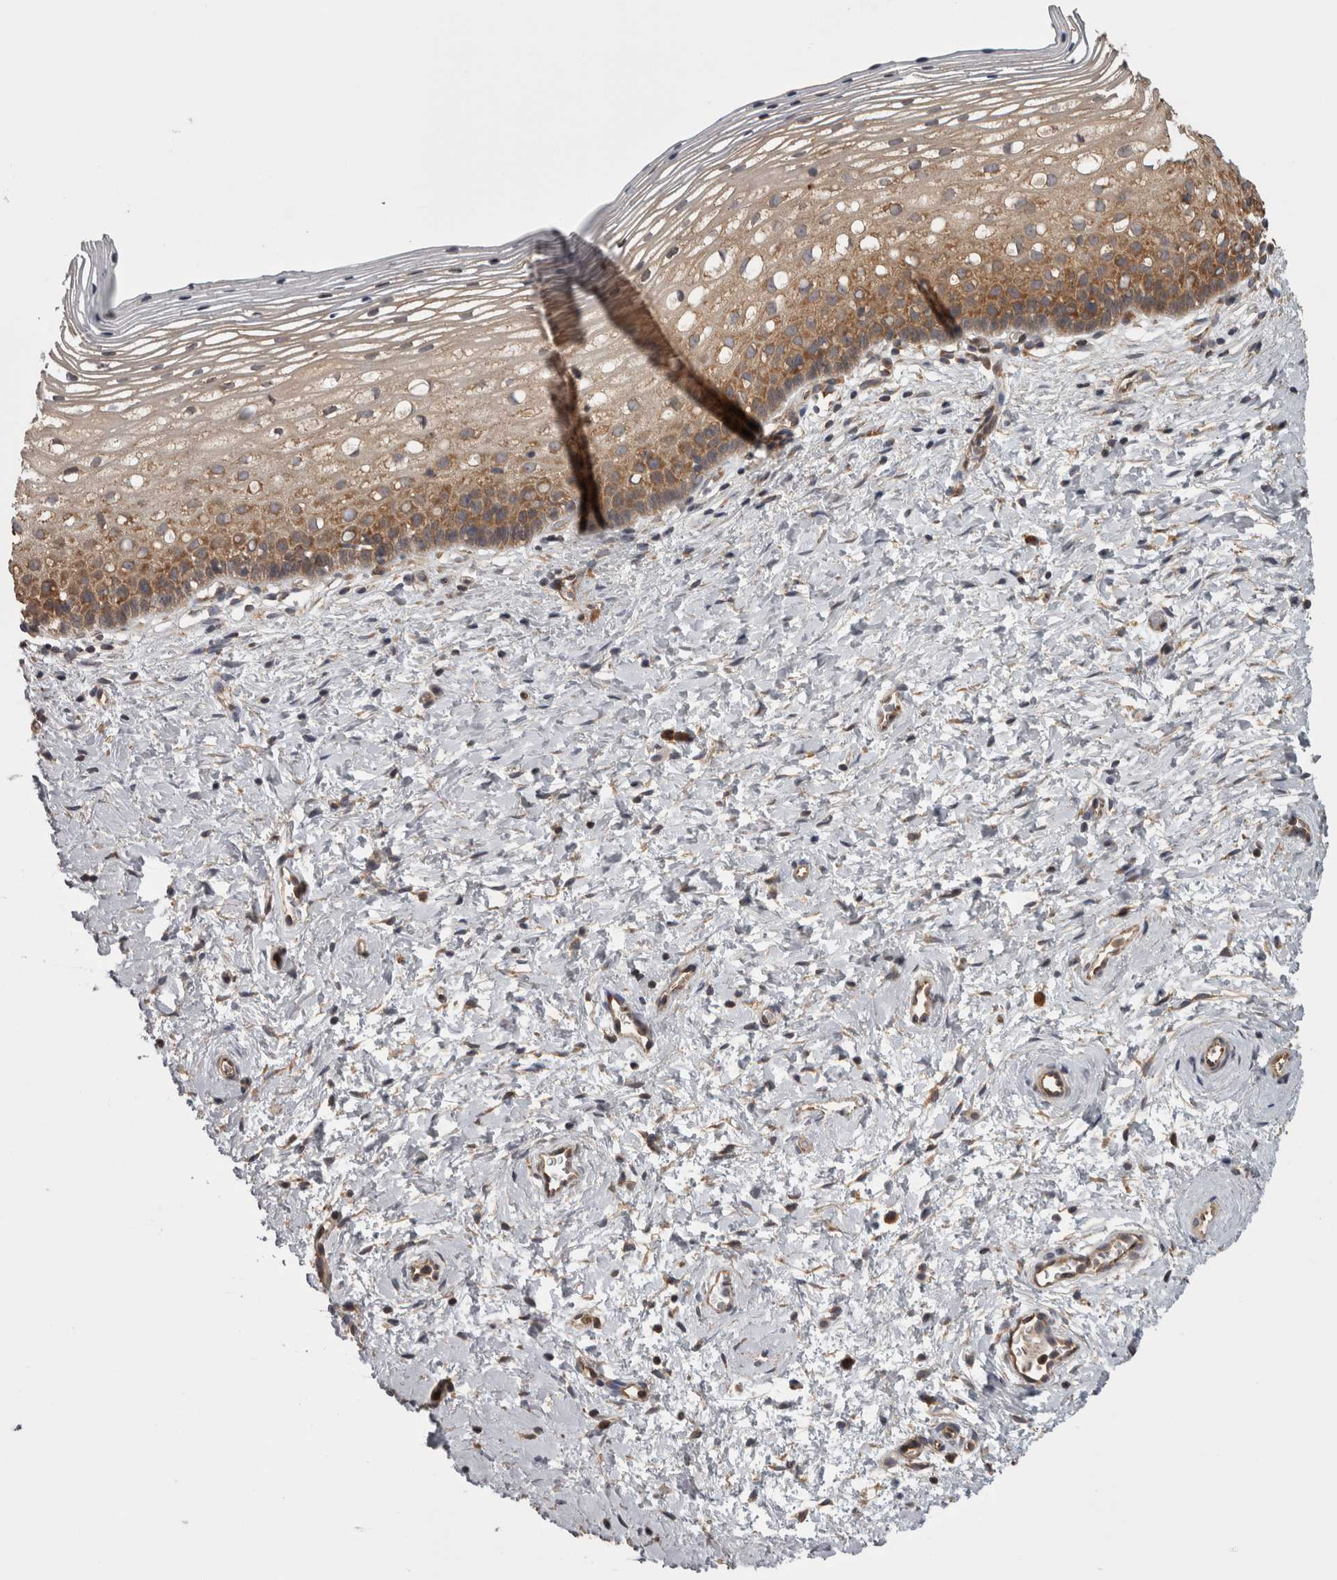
{"staining": {"intensity": "moderate", "quantity": ">75%", "location": "cytoplasmic/membranous"}, "tissue": "cervix", "cell_type": "Squamous epithelial cells", "image_type": "normal", "snomed": [{"axis": "morphology", "description": "Normal tissue, NOS"}, {"axis": "topography", "description": "Cervix"}], "caption": "Moderate cytoplasmic/membranous staining is seen in about >75% of squamous epithelial cells in benign cervix. (brown staining indicates protein expression, while blue staining denotes nuclei).", "gene": "SMCR8", "patient": {"sex": "female", "age": 72}}